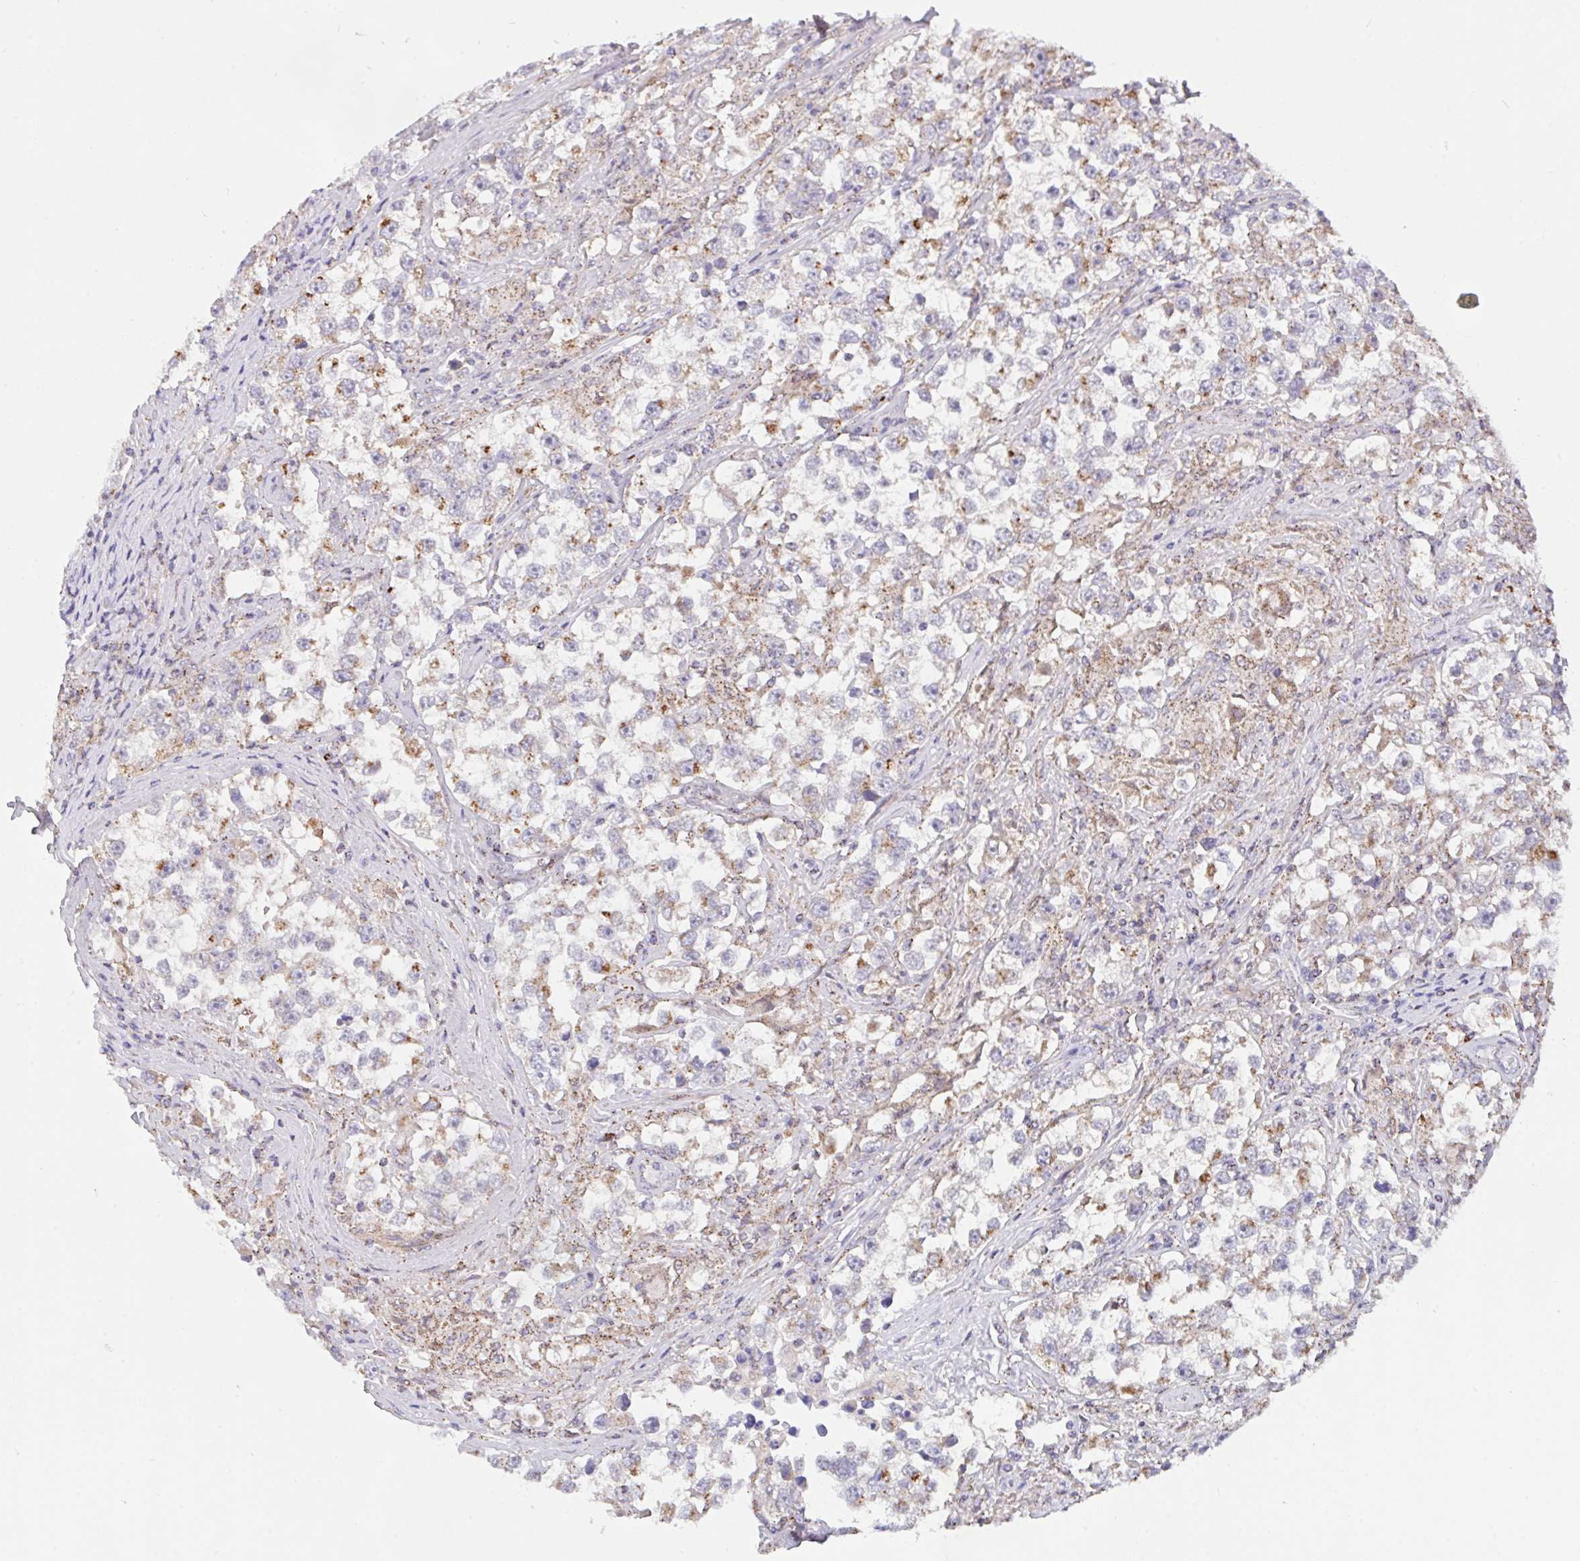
{"staining": {"intensity": "moderate", "quantity": "25%-75%", "location": "cytoplasmic/membranous"}, "tissue": "testis cancer", "cell_type": "Tumor cells", "image_type": "cancer", "snomed": [{"axis": "morphology", "description": "Seminoma, NOS"}, {"axis": "topography", "description": "Testis"}], "caption": "This image exhibits immunohistochemistry (IHC) staining of human testis cancer (seminoma), with medium moderate cytoplasmic/membranous expression in about 25%-75% of tumor cells.", "gene": "PROSER3", "patient": {"sex": "male", "age": 46}}